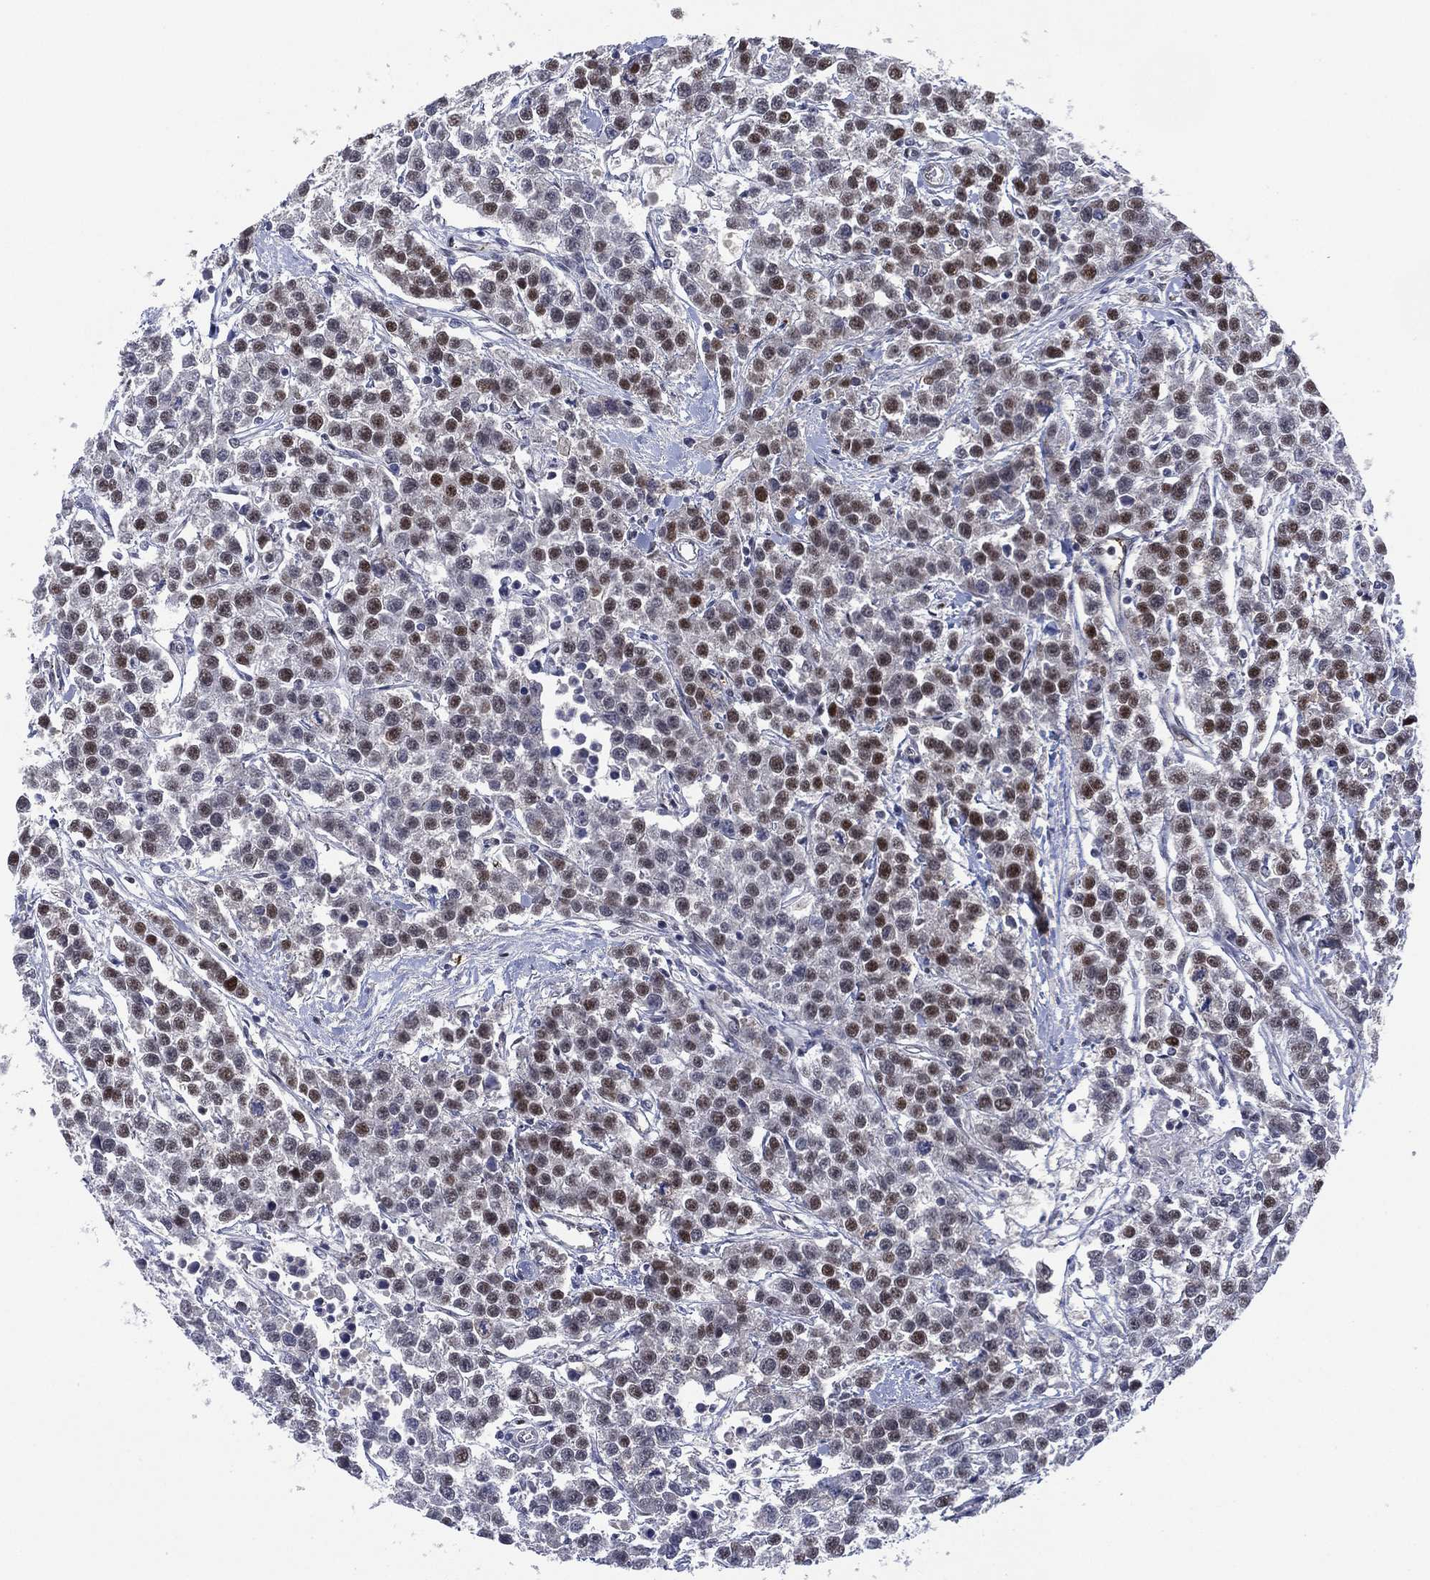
{"staining": {"intensity": "moderate", "quantity": "25%-75%", "location": "nuclear"}, "tissue": "testis cancer", "cell_type": "Tumor cells", "image_type": "cancer", "snomed": [{"axis": "morphology", "description": "Seminoma, NOS"}, {"axis": "topography", "description": "Testis"}], "caption": "Protein staining shows moderate nuclear expression in about 25%-75% of tumor cells in testis cancer.", "gene": "GSE1", "patient": {"sex": "male", "age": 59}}